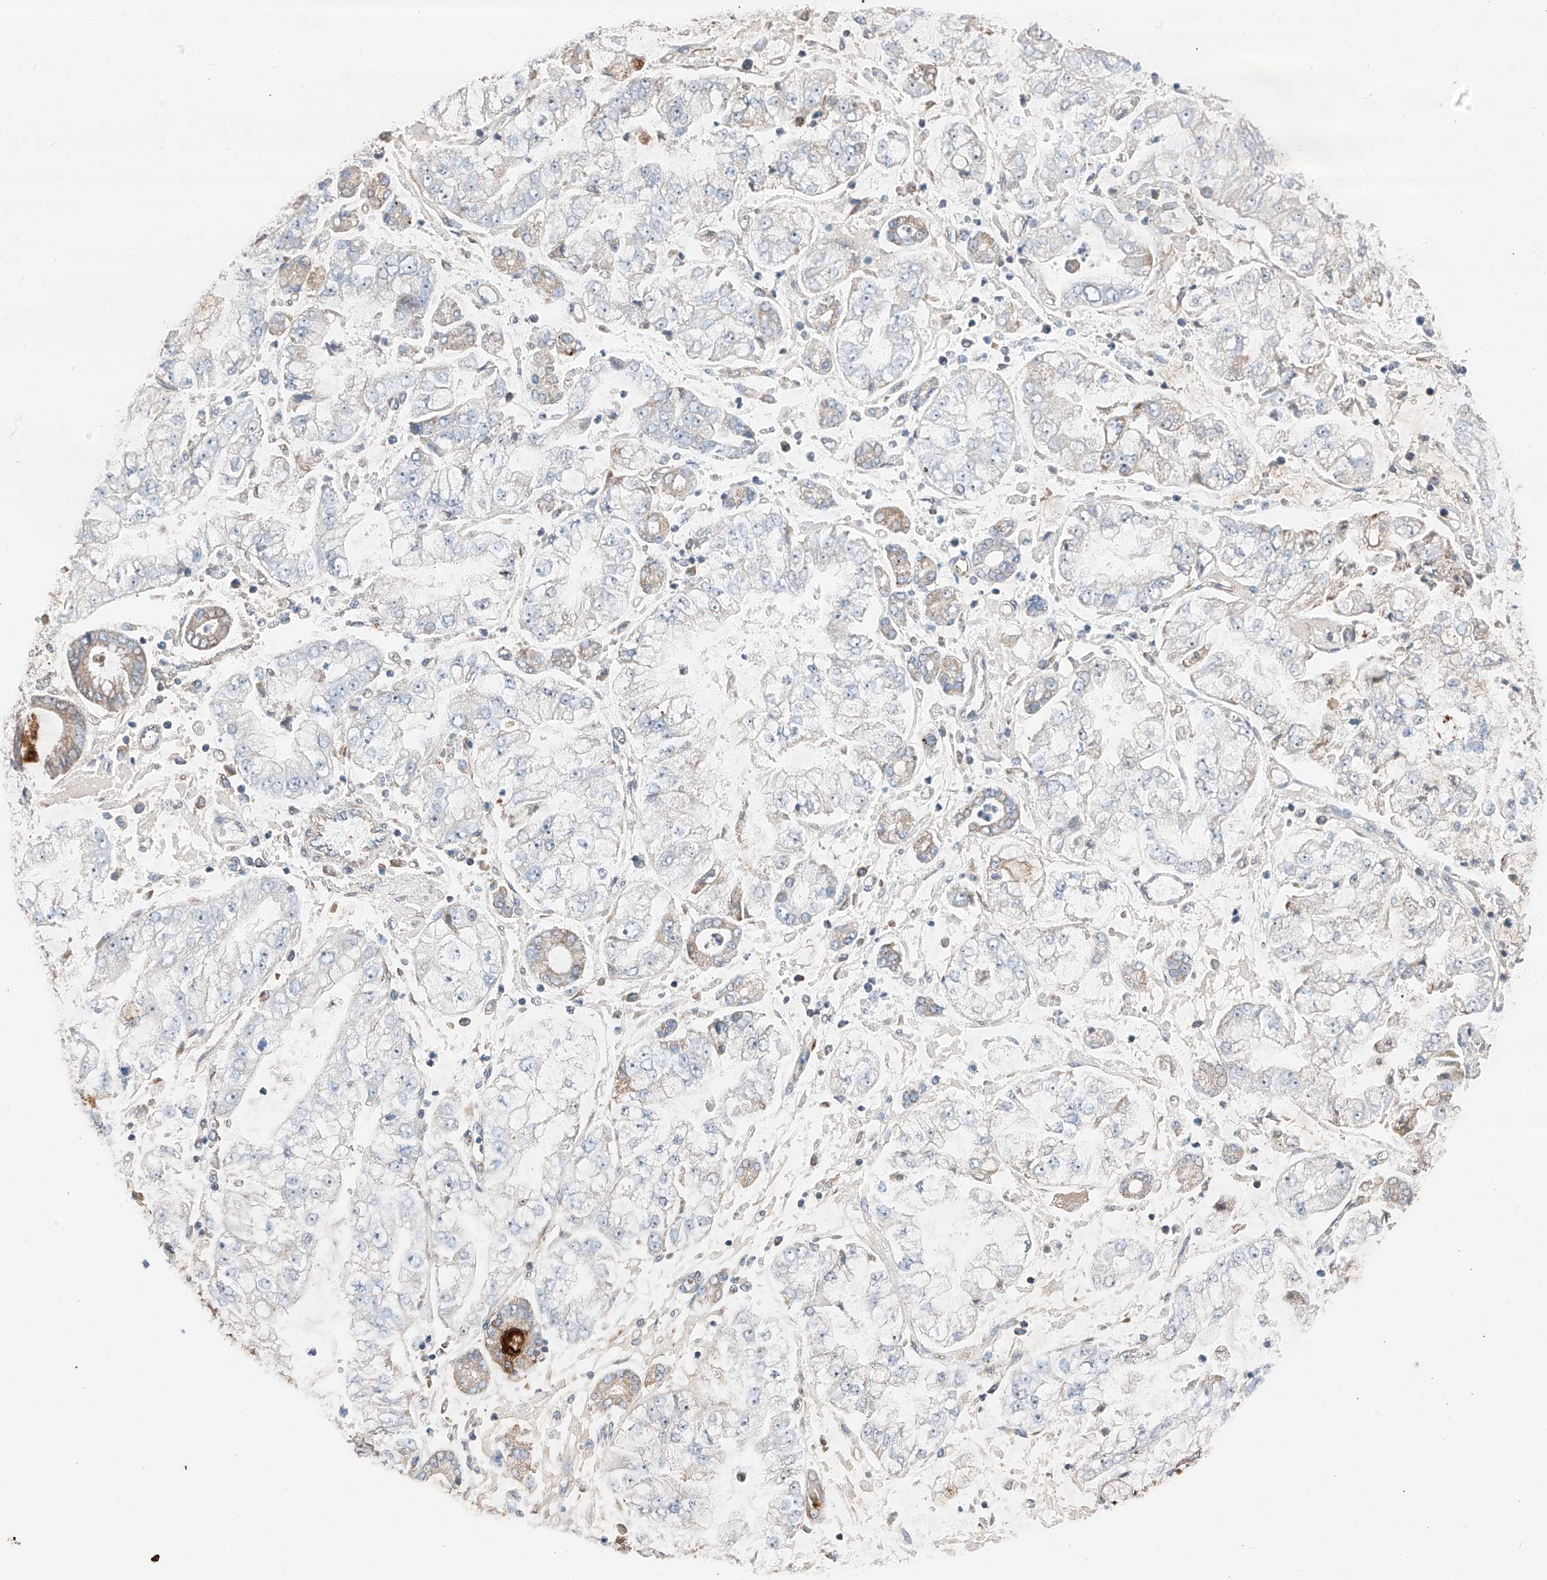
{"staining": {"intensity": "negative", "quantity": "none", "location": "none"}, "tissue": "stomach cancer", "cell_type": "Tumor cells", "image_type": "cancer", "snomed": [{"axis": "morphology", "description": "Adenocarcinoma, NOS"}, {"axis": "topography", "description": "Stomach"}], "caption": "Micrograph shows no significant protein staining in tumor cells of adenocarcinoma (stomach).", "gene": "ZC3H15", "patient": {"sex": "male", "age": 76}}